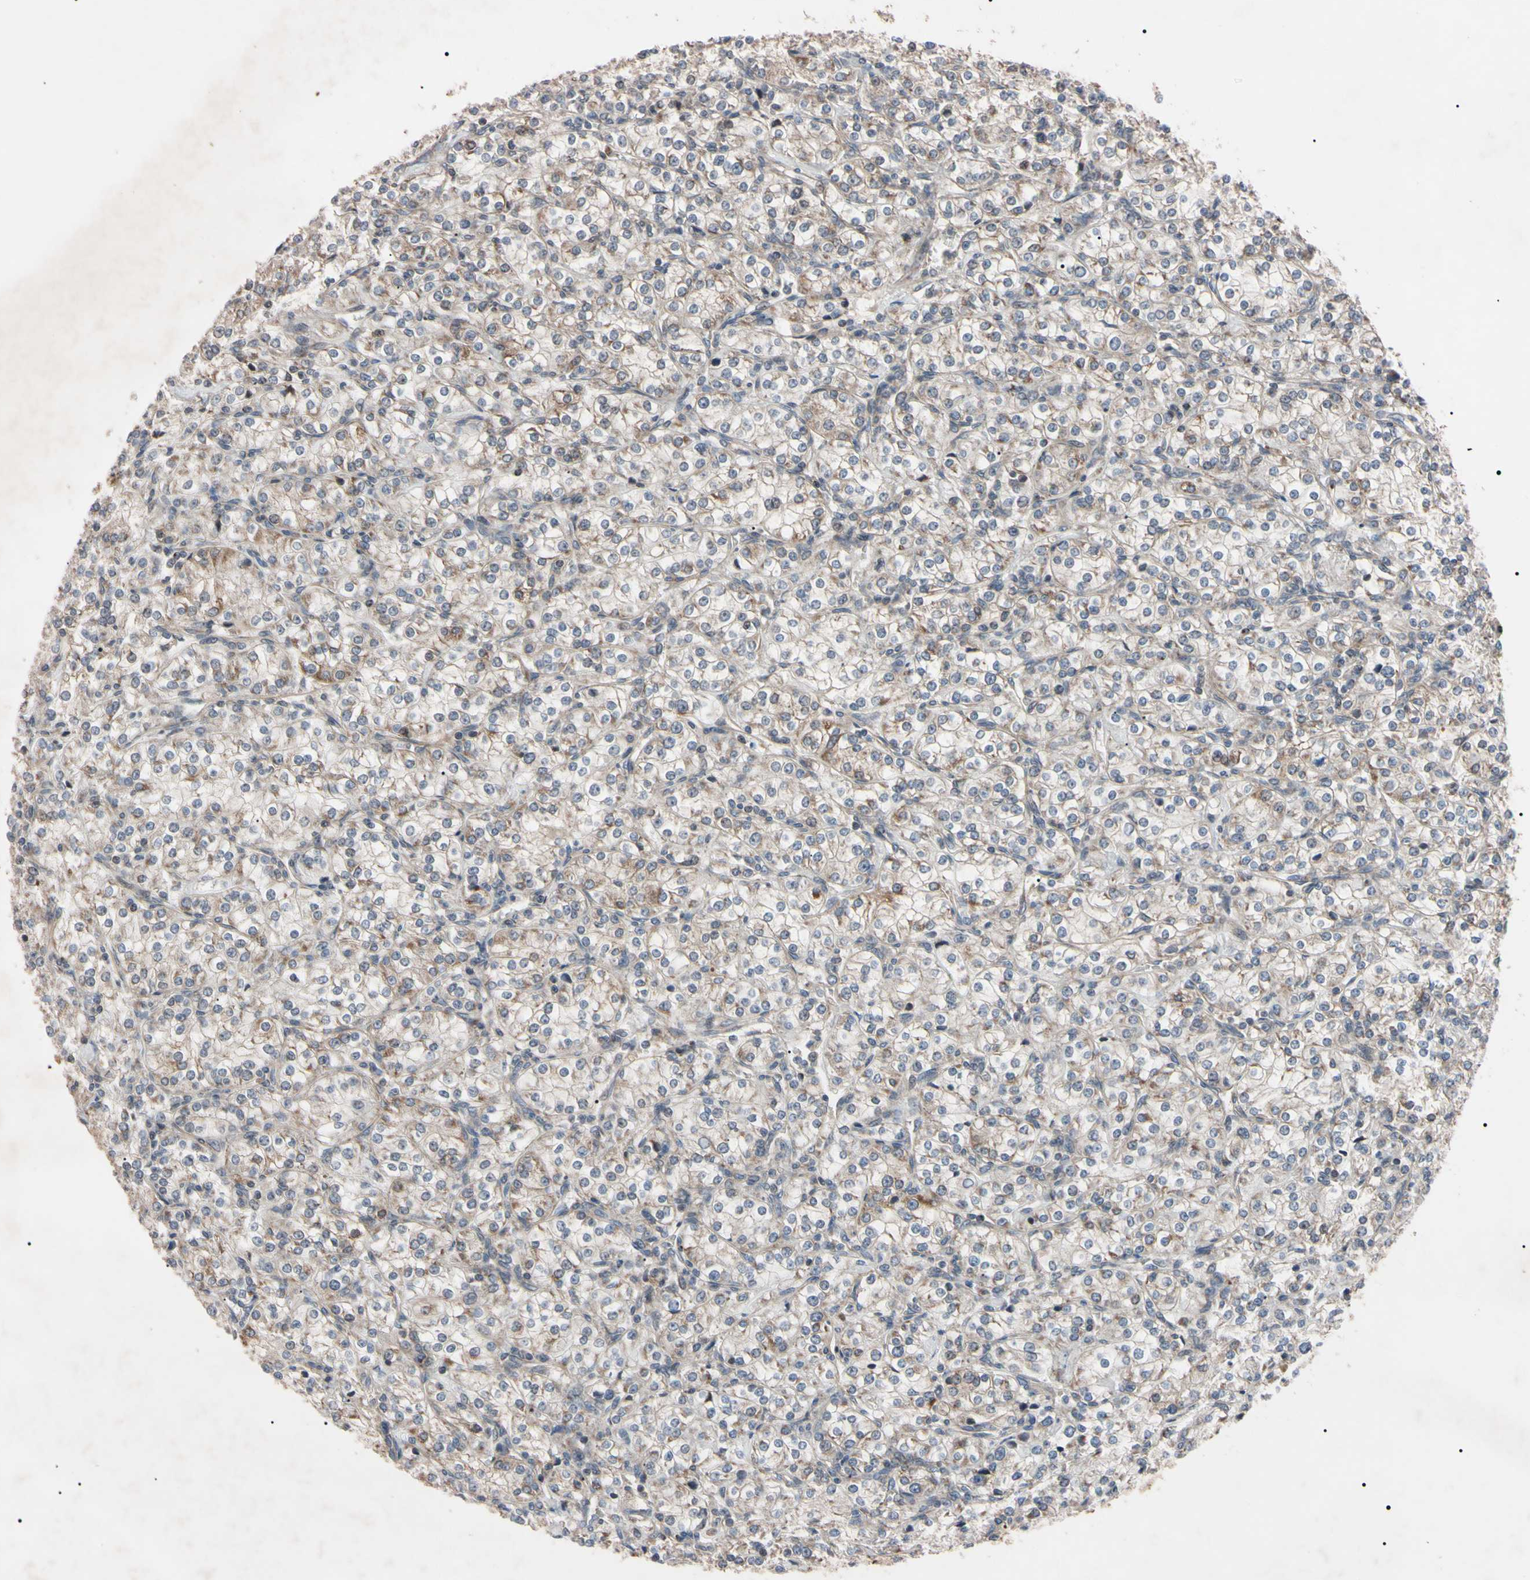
{"staining": {"intensity": "negative", "quantity": "none", "location": "none"}, "tissue": "renal cancer", "cell_type": "Tumor cells", "image_type": "cancer", "snomed": [{"axis": "morphology", "description": "Adenocarcinoma, NOS"}, {"axis": "topography", "description": "Kidney"}], "caption": "This is an IHC histopathology image of renal adenocarcinoma. There is no expression in tumor cells.", "gene": "TNFRSF1A", "patient": {"sex": "male", "age": 77}}